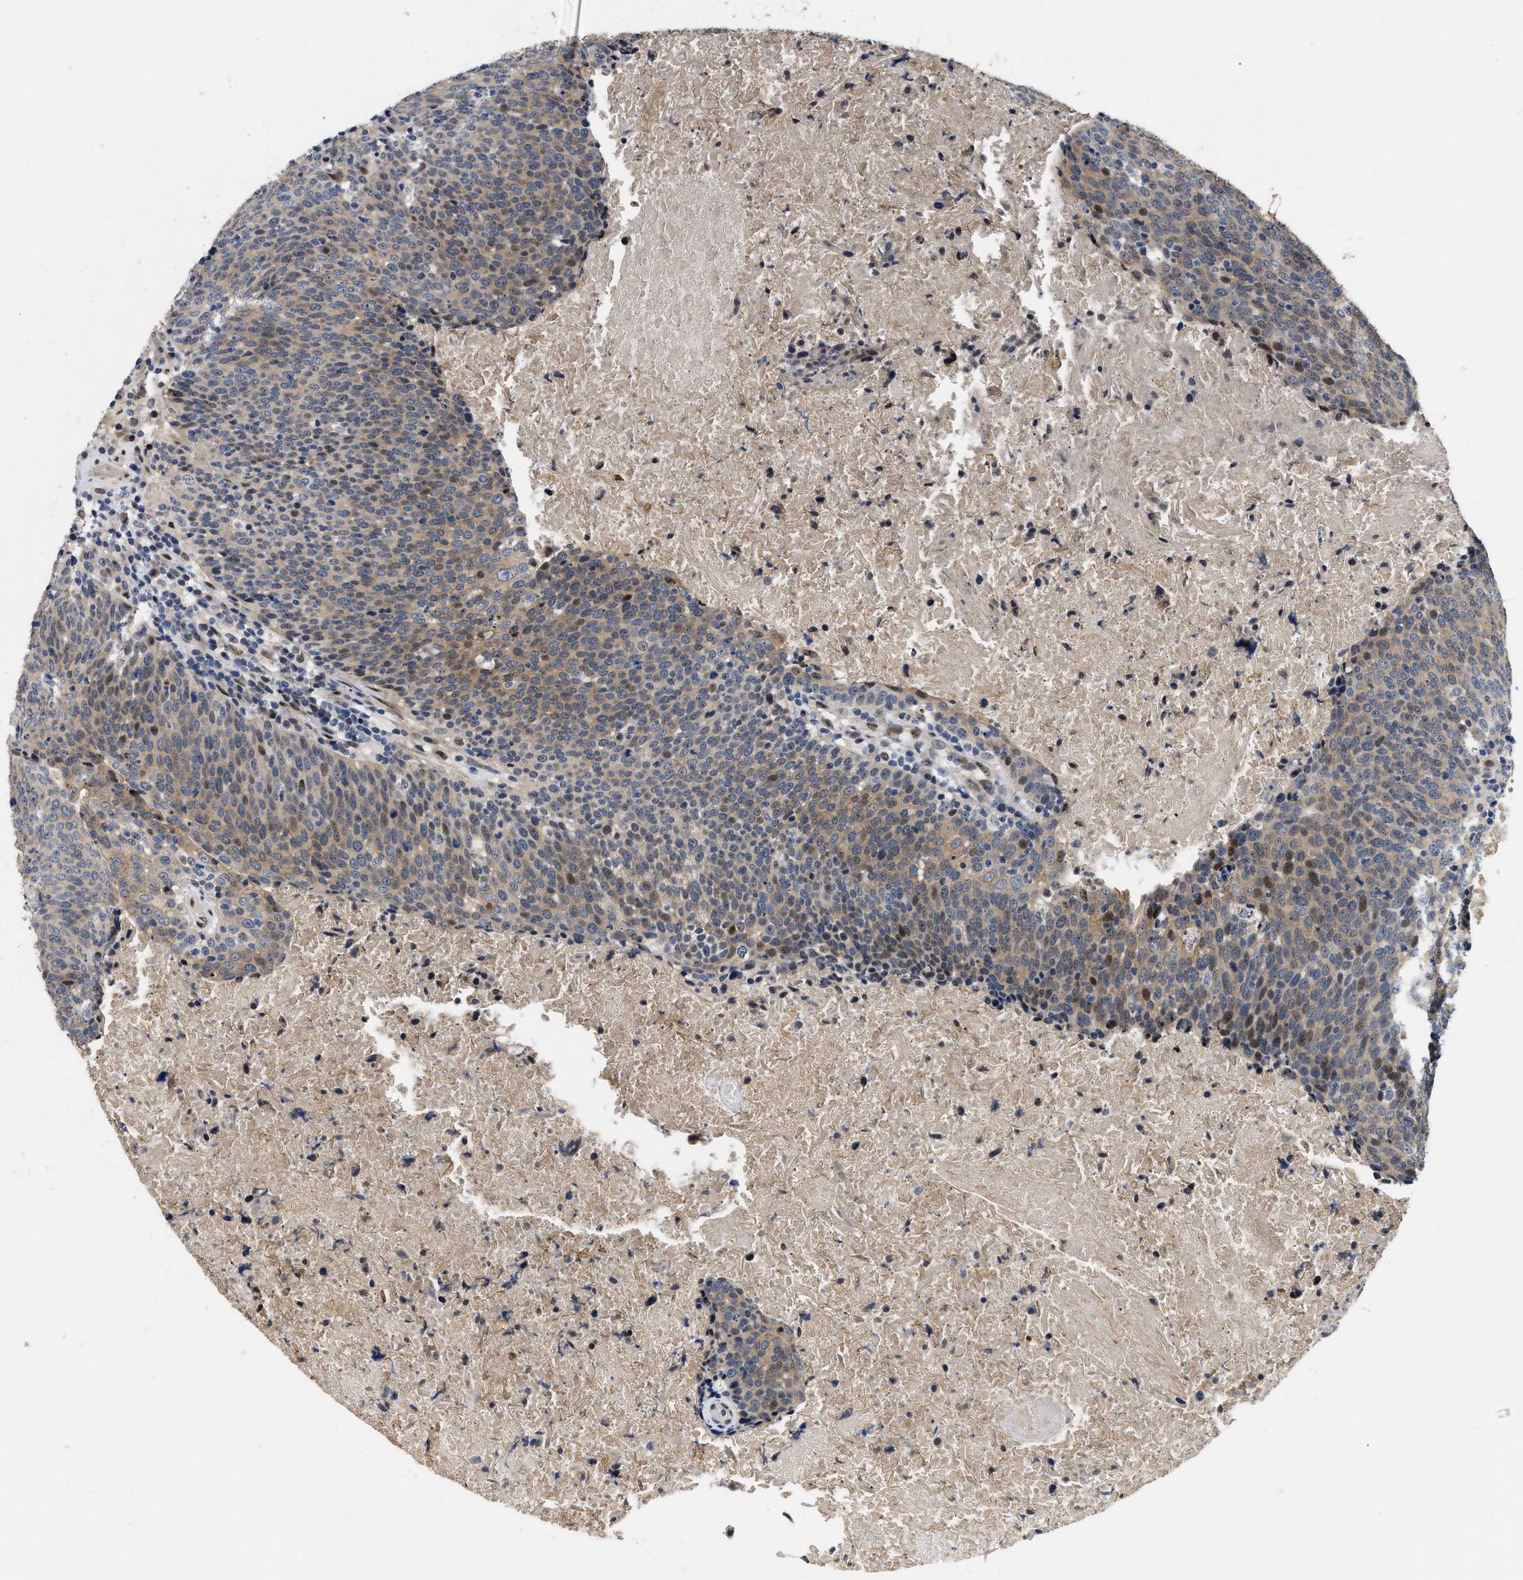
{"staining": {"intensity": "moderate", "quantity": "25%-75%", "location": "cytoplasmic/membranous,nuclear"}, "tissue": "head and neck cancer", "cell_type": "Tumor cells", "image_type": "cancer", "snomed": [{"axis": "morphology", "description": "Squamous cell carcinoma, NOS"}, {"axis": "morphology", "description": "Squamous cell carcinoma, metastatic, NOS"}, {"axis": "topography", "description": "Lymph node"}, {"axis": "topography", "description": "Head-Neck"}], "caption": "Head and neck cancer (squamous cell carcinoma) stained with a protein marker reveals moderate staining in tumor cells.", "gene": "VIP", "patient": {"sex": "male", "age": 62}}